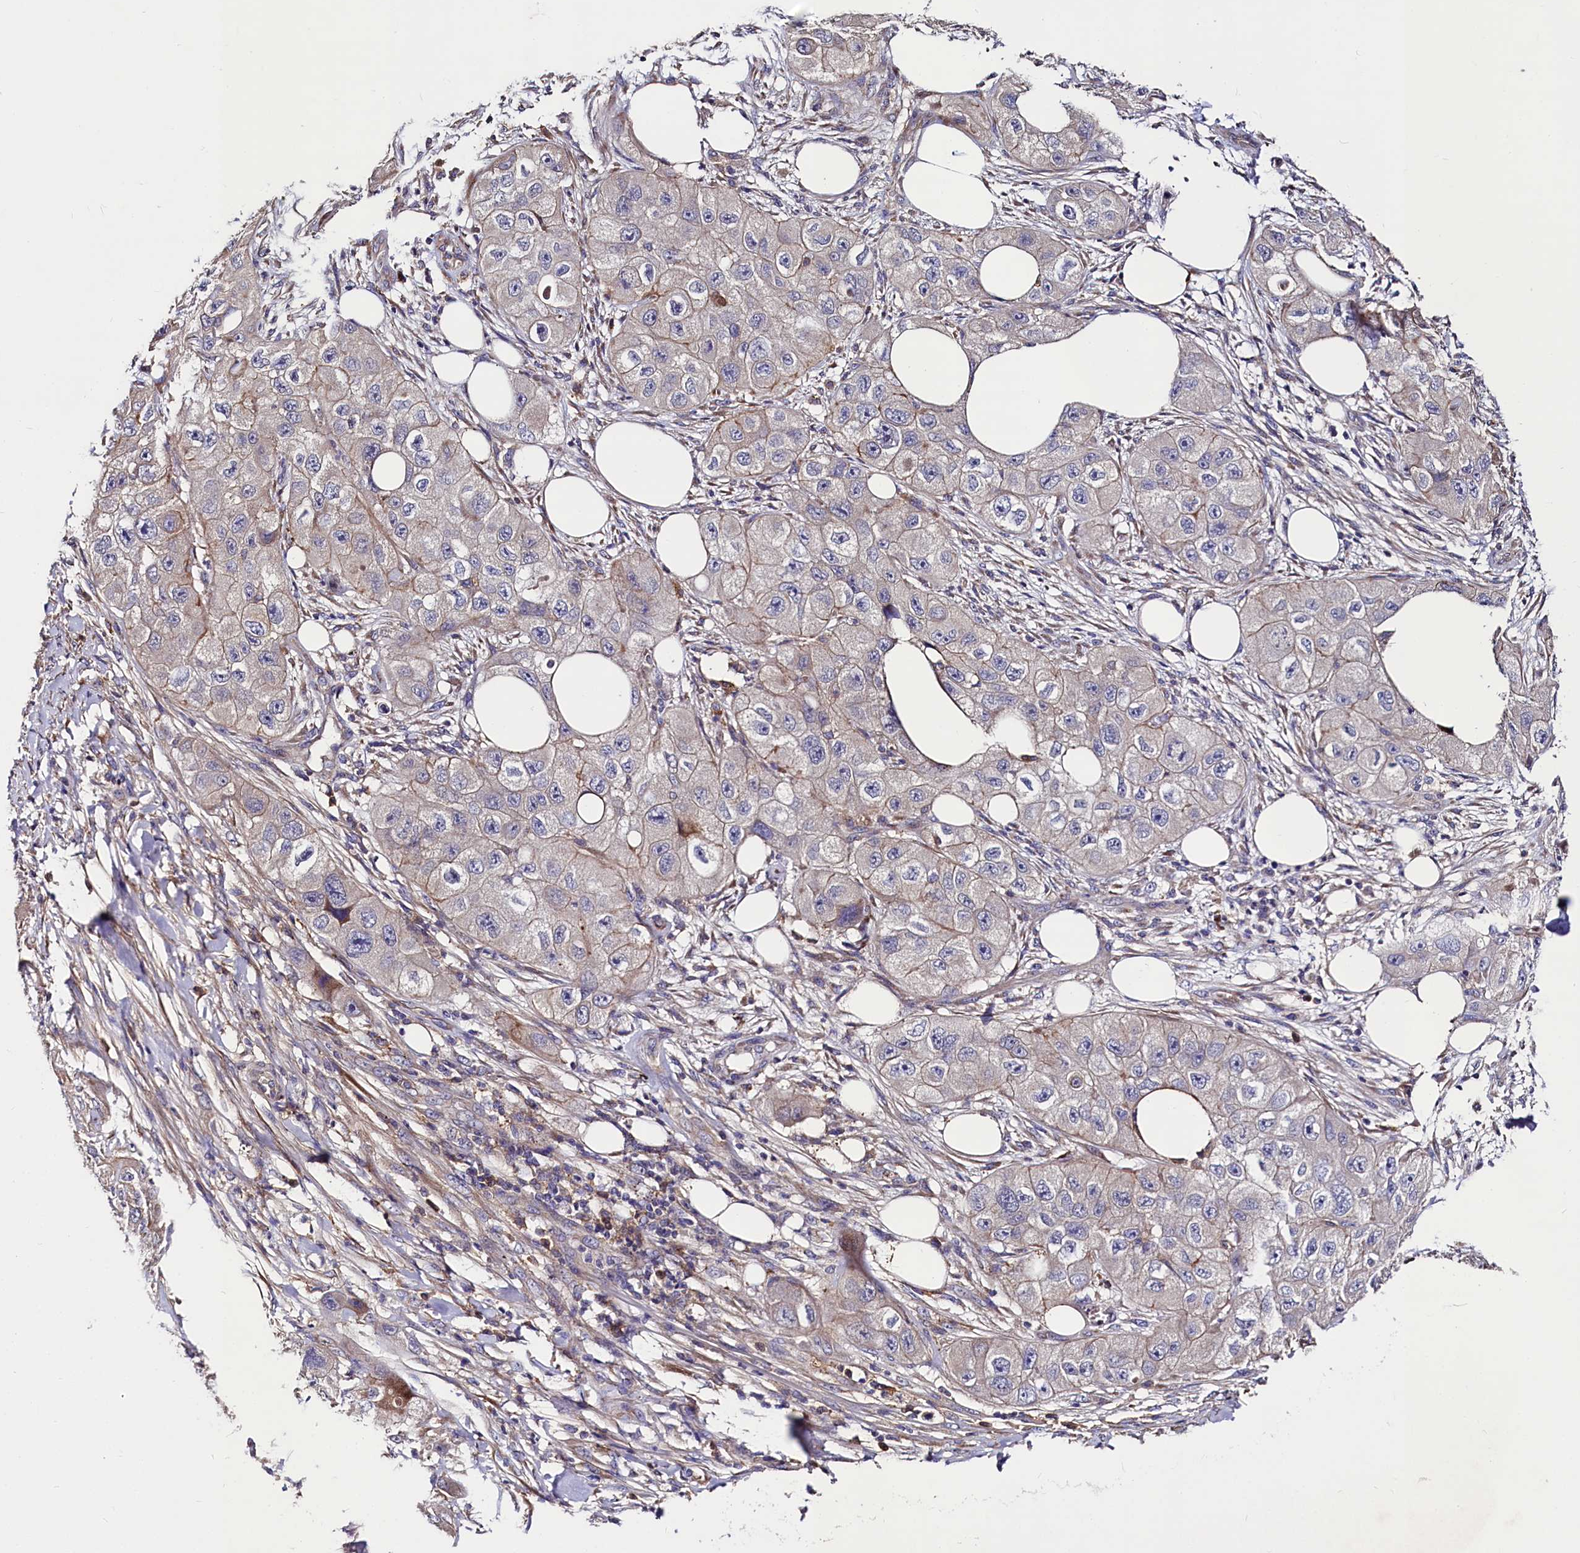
{"staining": {"intensity": "weak", "quantity": "<25%", "location": "cytoplasmic/membranous"}, "tissue": "skin cancer", "cell_type": "Tumor cells", "image_type": "cancer", "snomed": [{"axis": "morphology", "description": "Squamous cell carcinoma, NOS"}, {"axis": "topography", "description": "Skin"}, {"axis": "topography", "description": "Subcutis"}], "caption": "Human skin cancer (squamous cell carcinoma) stained for a protein using immunohistochemistry (IHC) exhibits no staining in tumor cells.", "gene": "SPRYD3", "patient": {"sex": "male", "age": 73}}